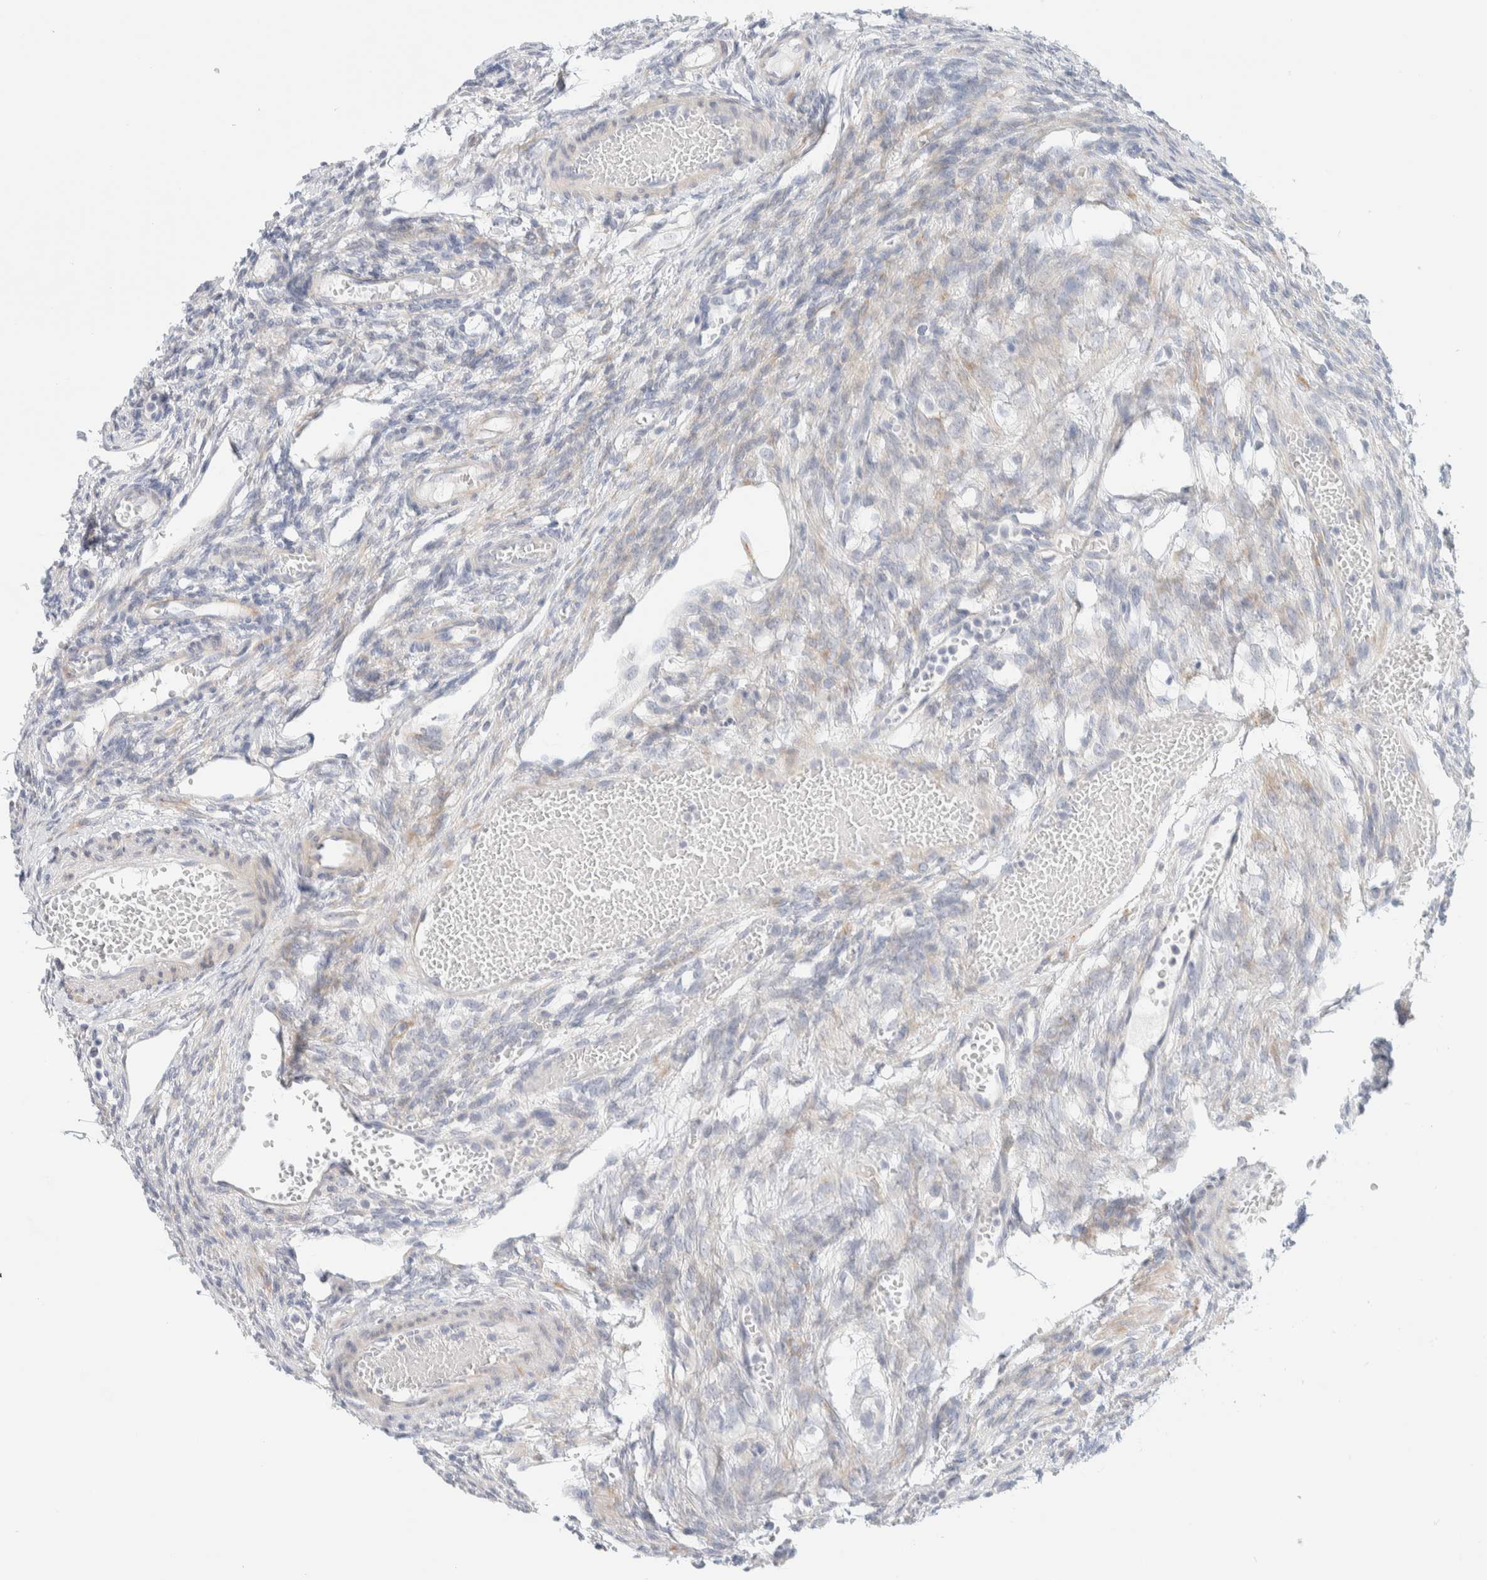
{"staining": {"intensity": "negative", "quantity": "none", "location": "none"}, "tissue": "ovary", "cell_type": "Ovarian stroma cells", "image_type": "normal", "snomed": [{"axis": "morphology", "description": "Normal tissue, NOS"}, {"axis": "topography", "description": "Ovary"}], "caption": "The IHC histopathology image has no significant expression in ovarian stroma cells of ovary.", "gene": "ATCAY", "patient": {"sex": "female", "age": 33}}